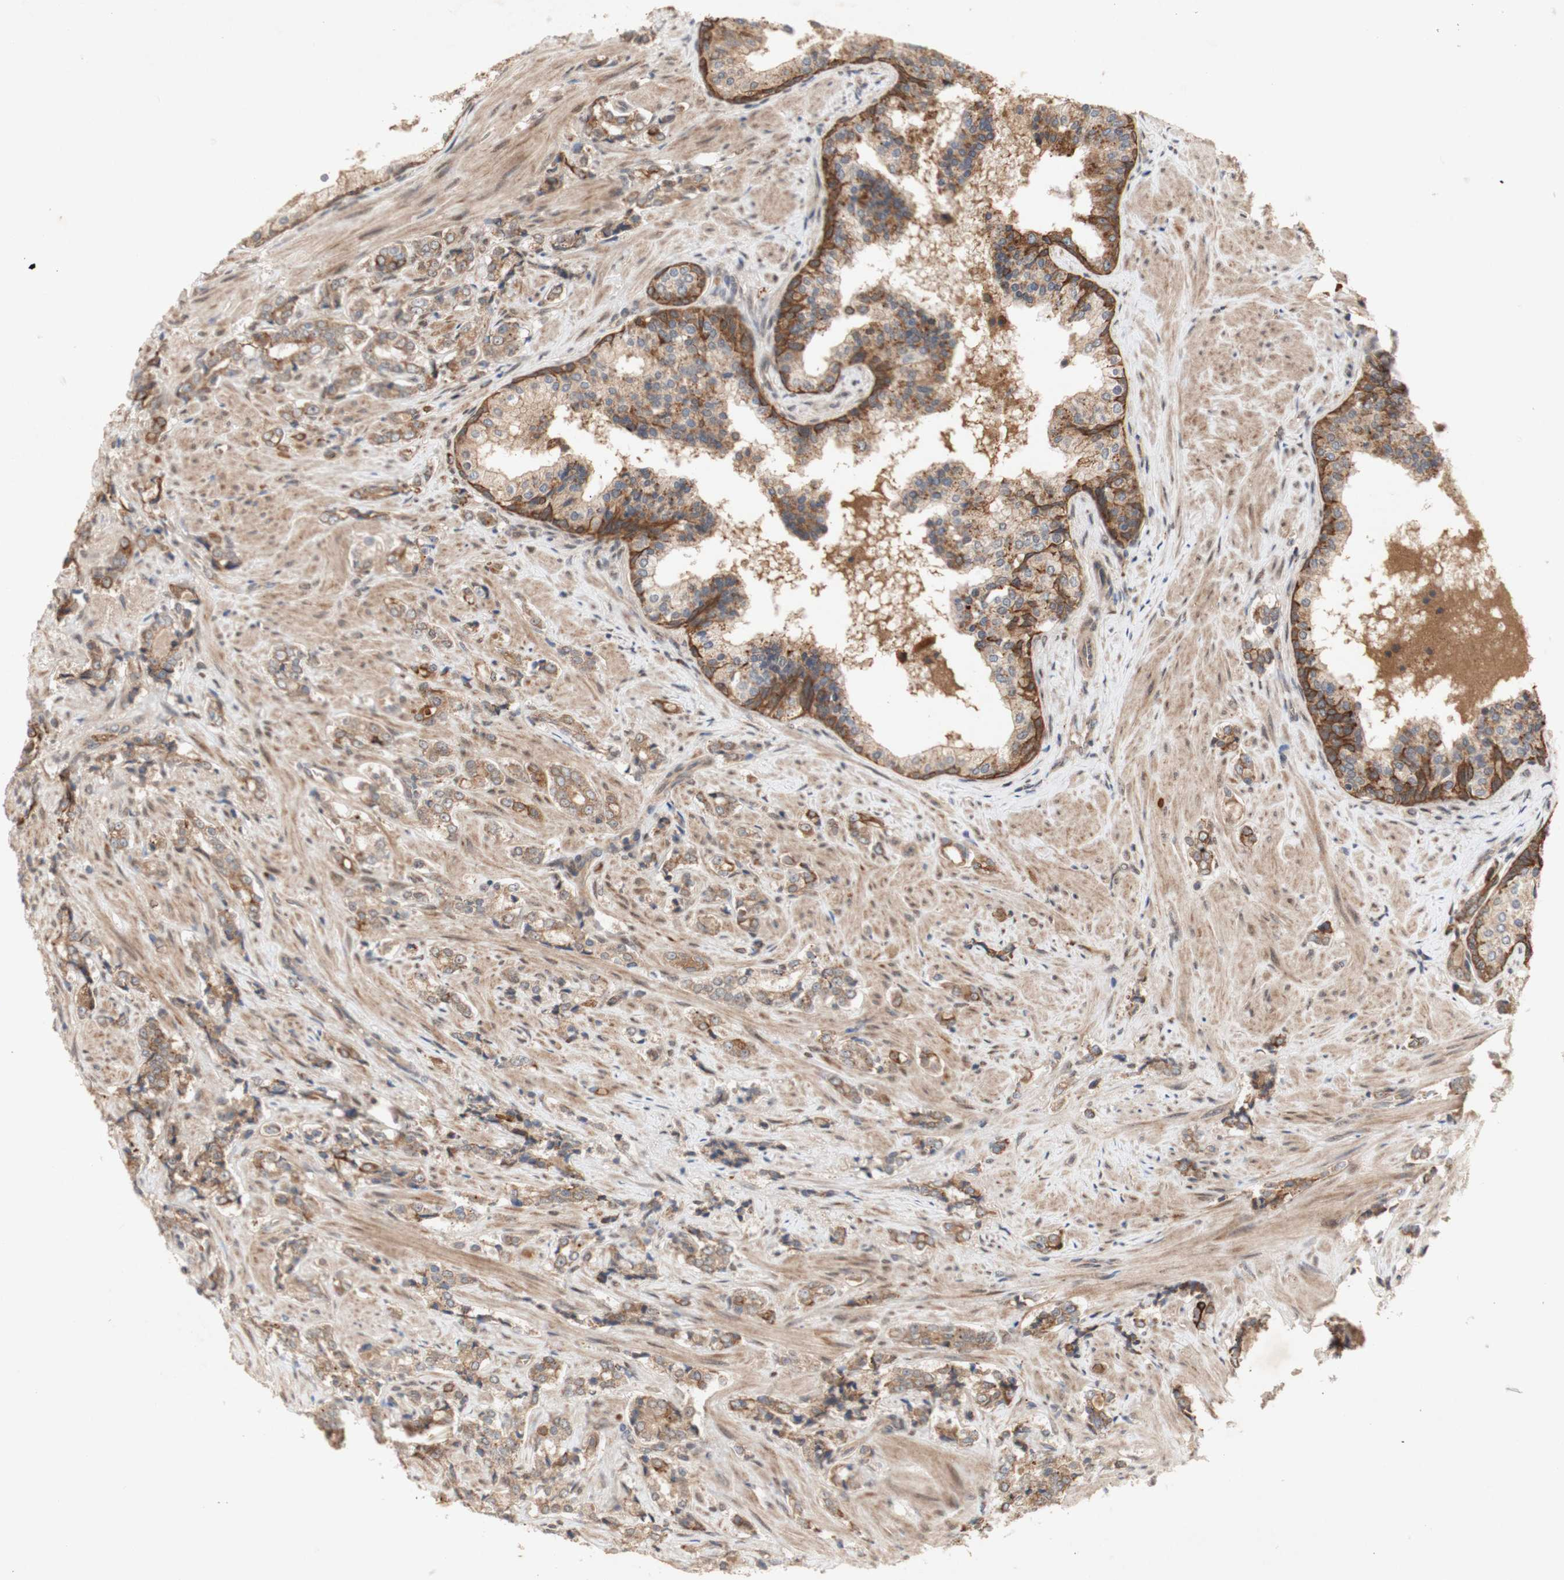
{"staining": {"intensity": "moderate", "quantity": ">75%", "location": "cytoplasmic/membranous"}, "tissue": "prostate cancer", "cell_type": "Tumor cells", "image_type": "cancer", "snomed": [{"axis": "morphology", "description": "Adenocarcinoma, Low grade"}, {"axis": "topography", "description": "Prostate"}], "caption": "Moderate cytoplasmic/membranous protein expression is present in about >75% of tumor cells in prostate adenocarcinoma (low-grade).", "gene": "PKN1", "patient": {"sex": "male", "age": 60}}